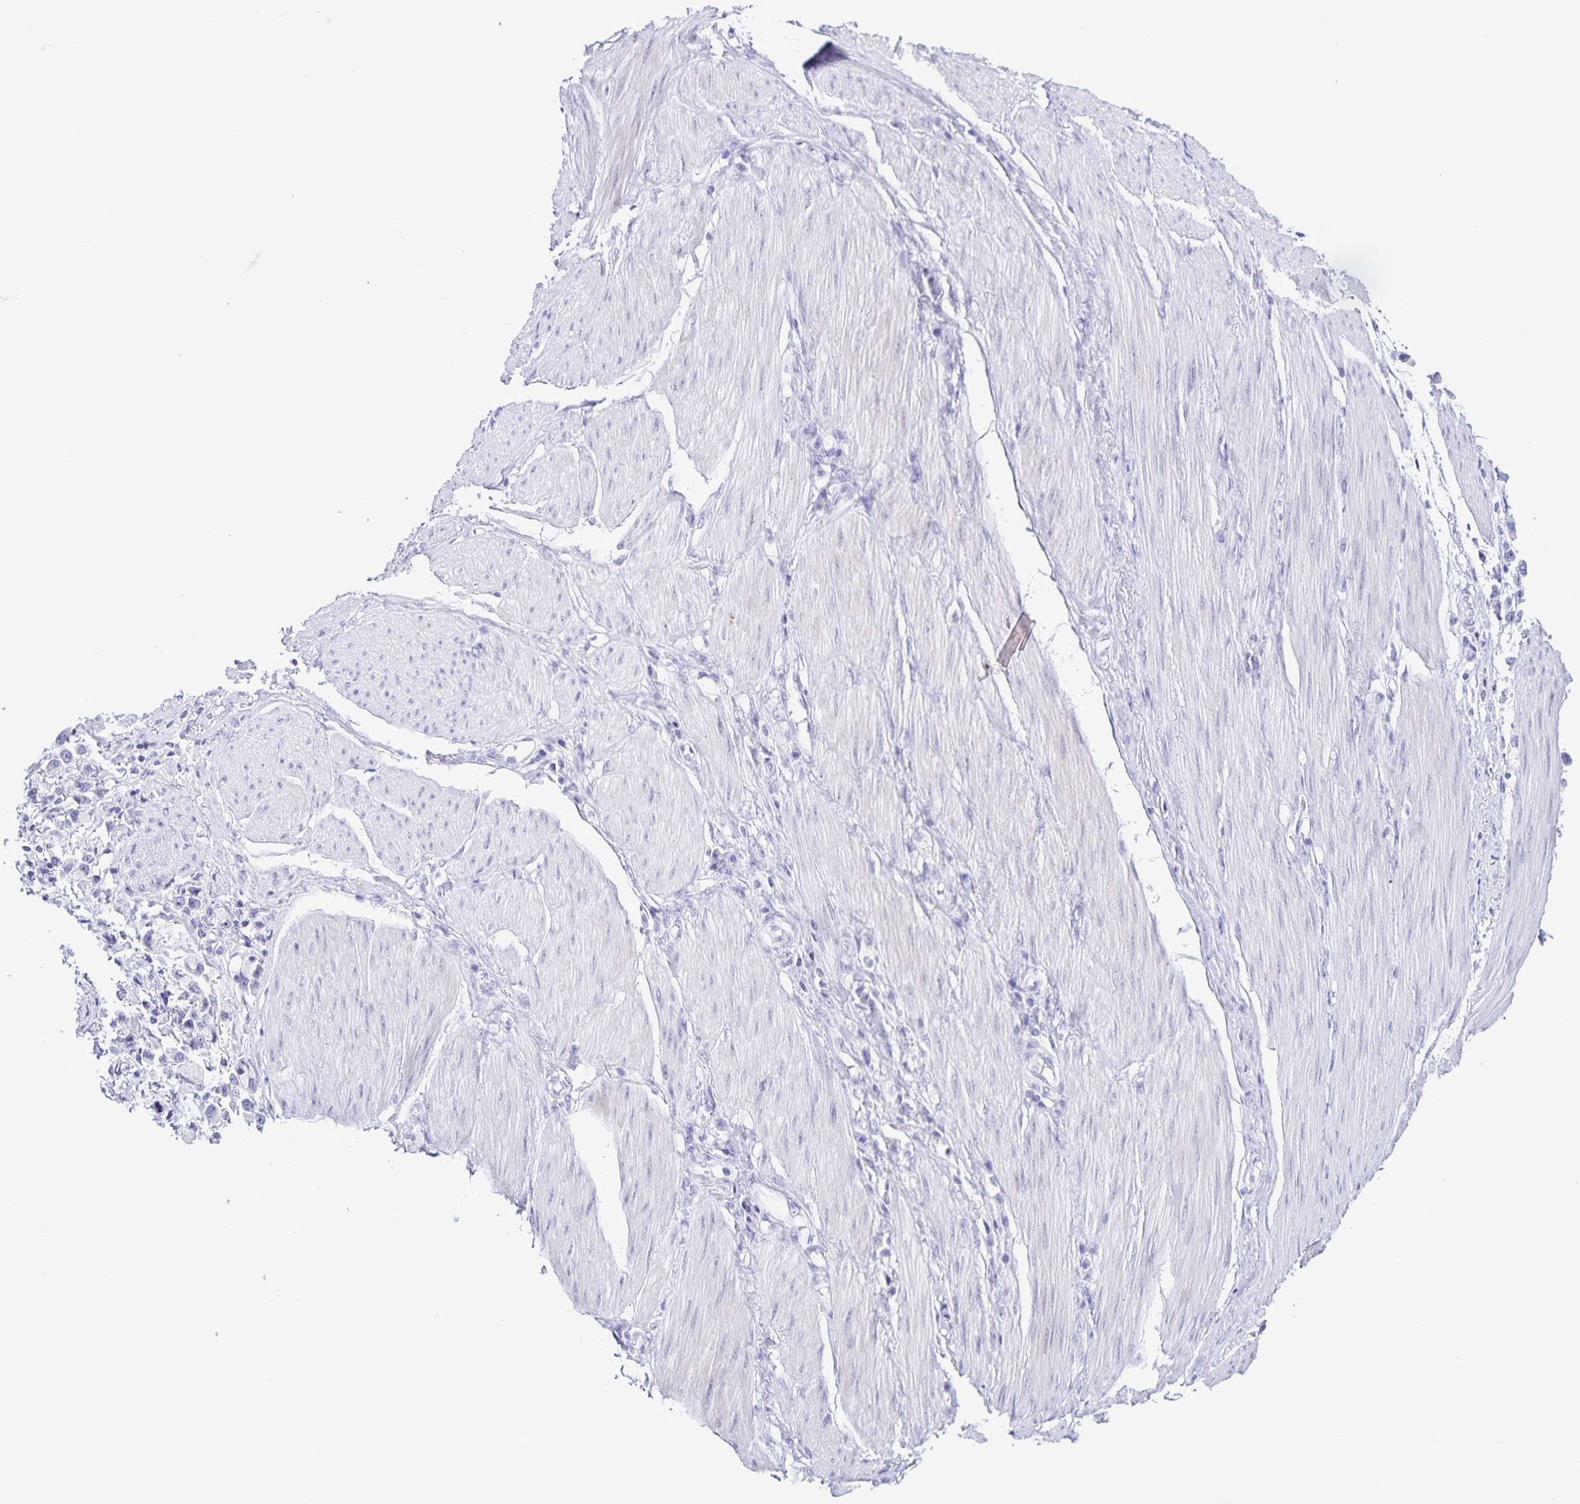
{"staining": {"intensity": "negative", "quantity": "none", "location": "none"}, "tissue": "stomach cancer", "cell_type": "Tumor cells", "image_type": "cancer", "snomed": [{"axis": "morphology", "description": "Adenocarcinoma, NOS"}, {"axis": "topography", "description": "Stomach"}], "caption": "IHC image of adenocarcinoma (stomach) stained for a protein (brown), which displays no staining in tumor cells.", "gene": "FAM170A", "patient": {"sex": "female", "age": 81}}